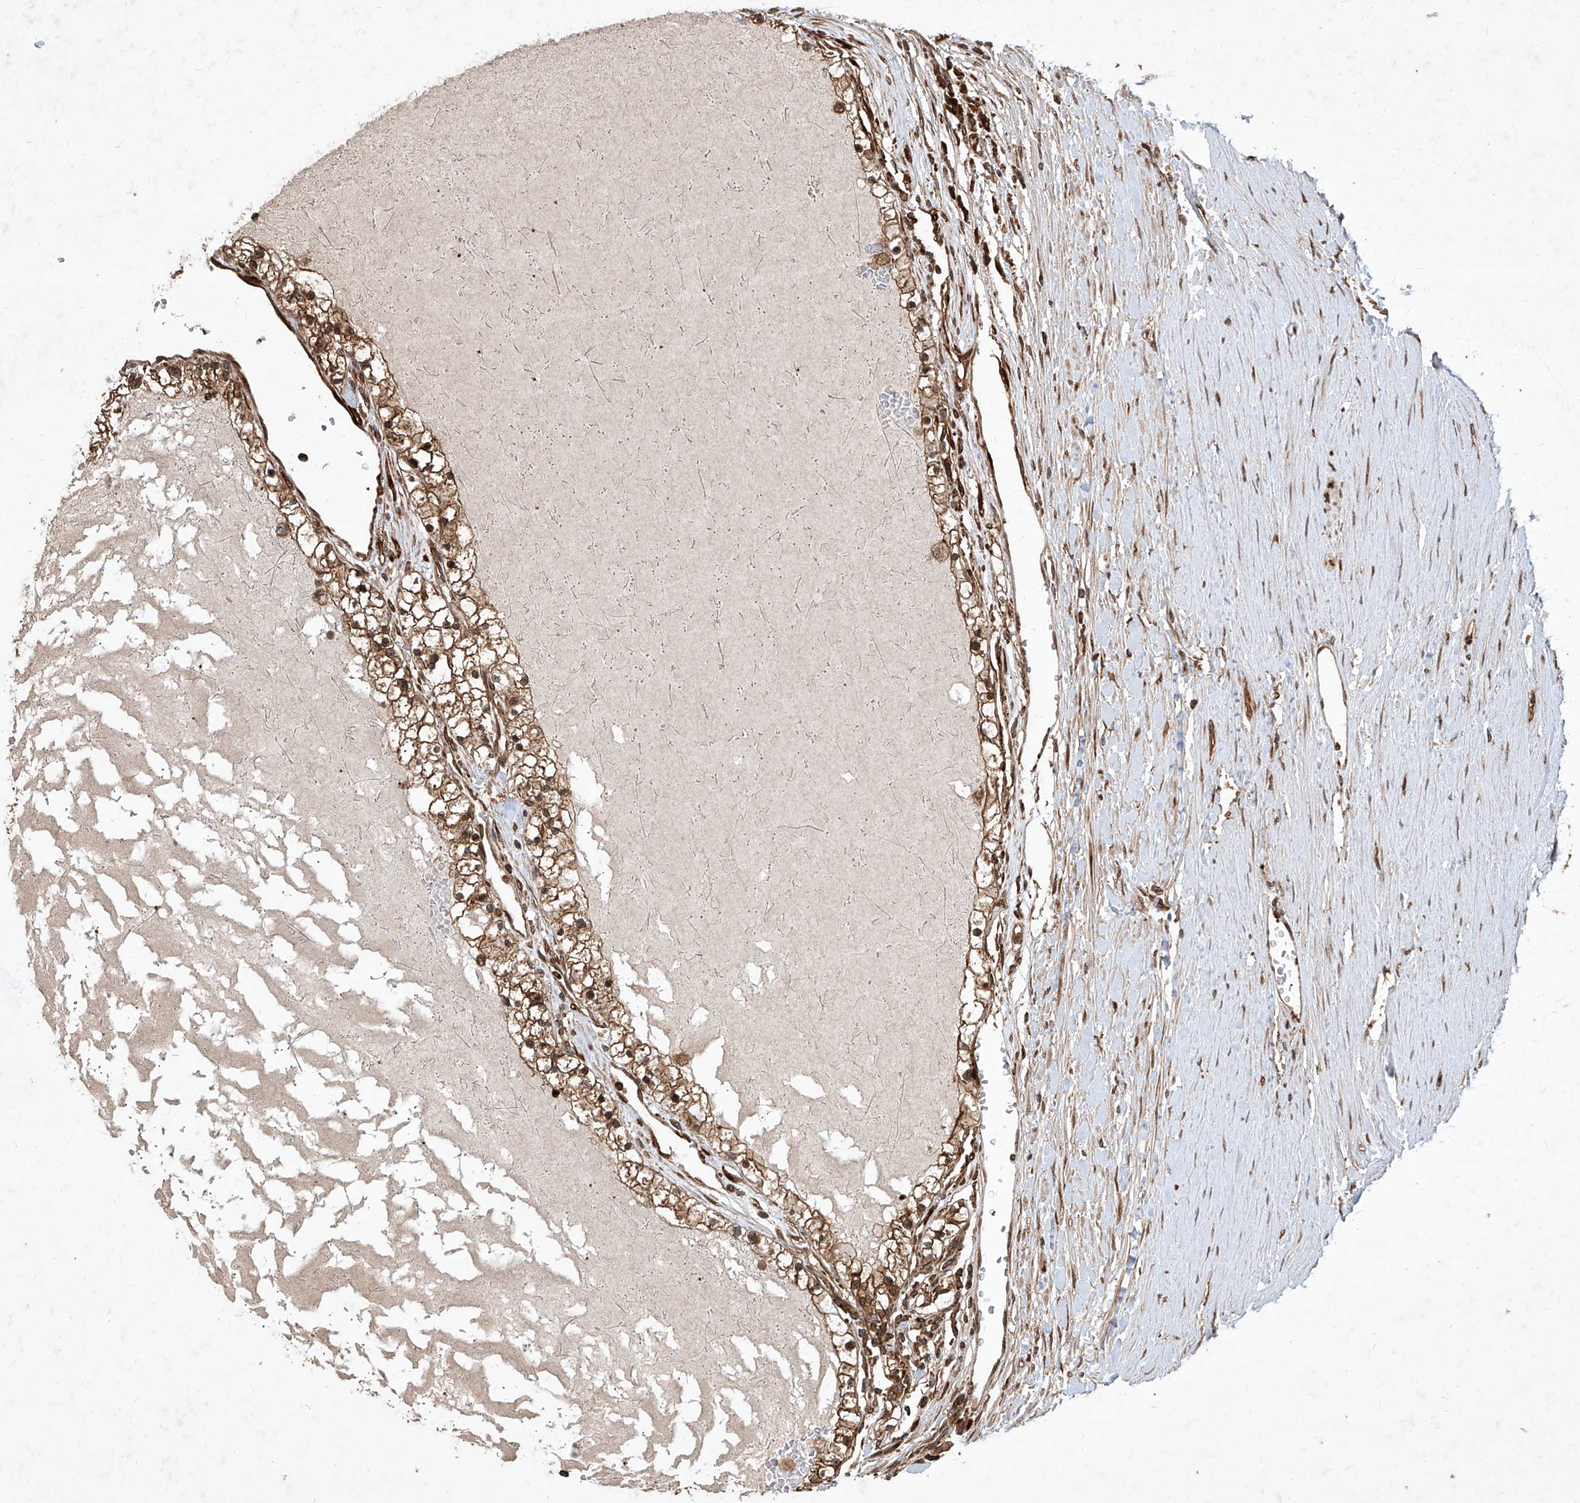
{"staining": {"intensity": "moderate", "quantity": ">75%", "location": "cytoplasmic/membranous,nuclear"}, "tissue": "renal cancer", "cell_type": "Tumor cells", "image_type": "cancer", "snomed": [{"axis": "morphology", "description": "Normal tissue, NOS"}, {"axis": "morphology", "description": "Adenocarcinoma, NOS"}, {"axis": "topography", "description": "Kidney"}], "caption": "About >75% of tumor cells in human renal cancer show moderate cytoplasmic/membranous and nuclear protein positivity as visualized by brown immunohistochemical staining.", "gene": "MAGED2", "patient": {"sex": "male", "age": 68}}